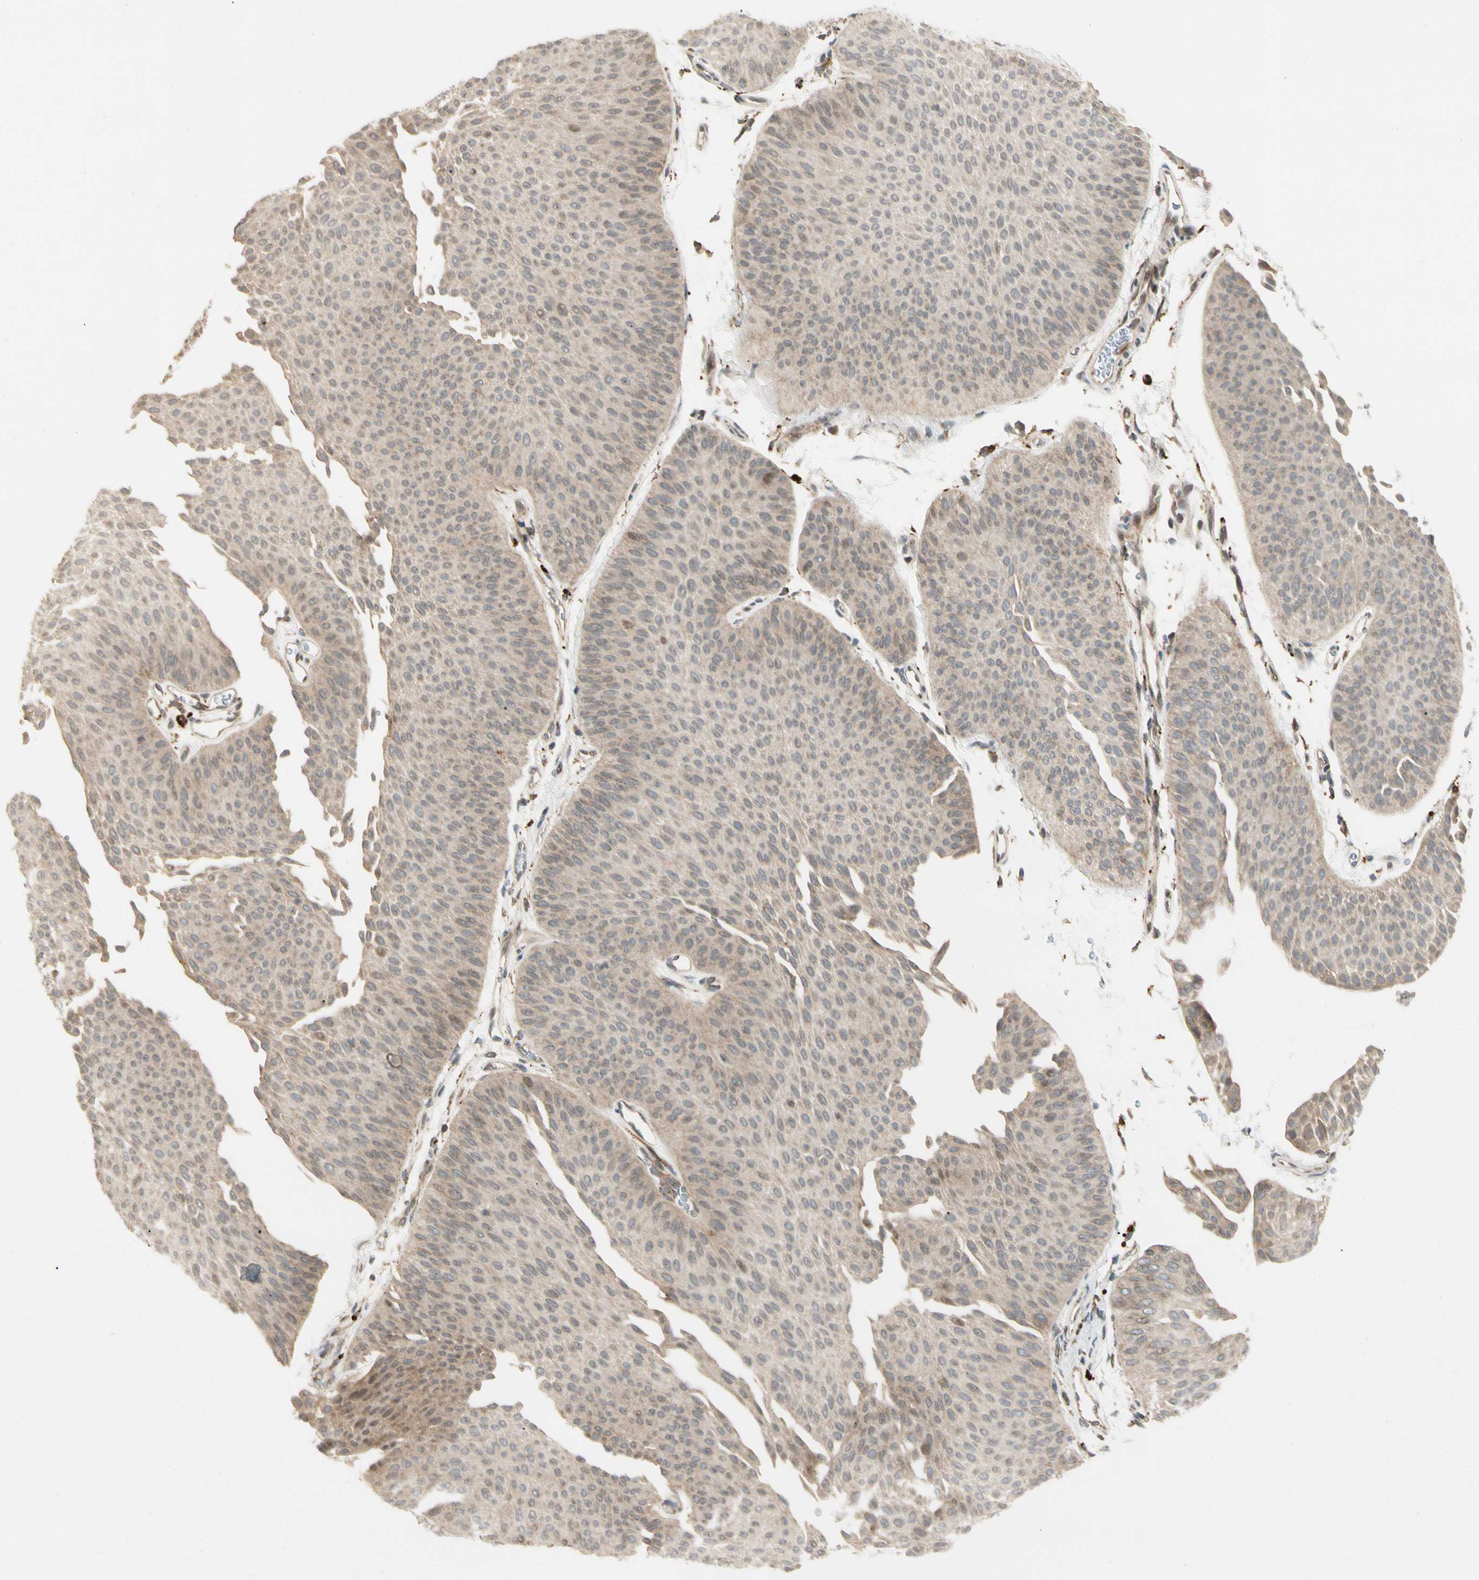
{"staining": {"intensity": "weak", "quantity": "25%-75%", "location": "cytoplasmic/membranous"}, "tissue": "urothelial cancer", "cell_type": "Tumor cells", "image_type": "cancer", "snomed": [{"axis": "morphology", "description": "Urothelial carcinoma, Low grade"}, {"axis": "topography", "description": "Urinary bladder"}], "caption": "This image shows immunohistochemistry (IHC) staining of urothelial cancer, with low weak cytoplasmic/membranous expression in about 25%-75% of tumor cells.", "gene": "FNDC3B", "patient": {"sex": "female", "age": 60}}